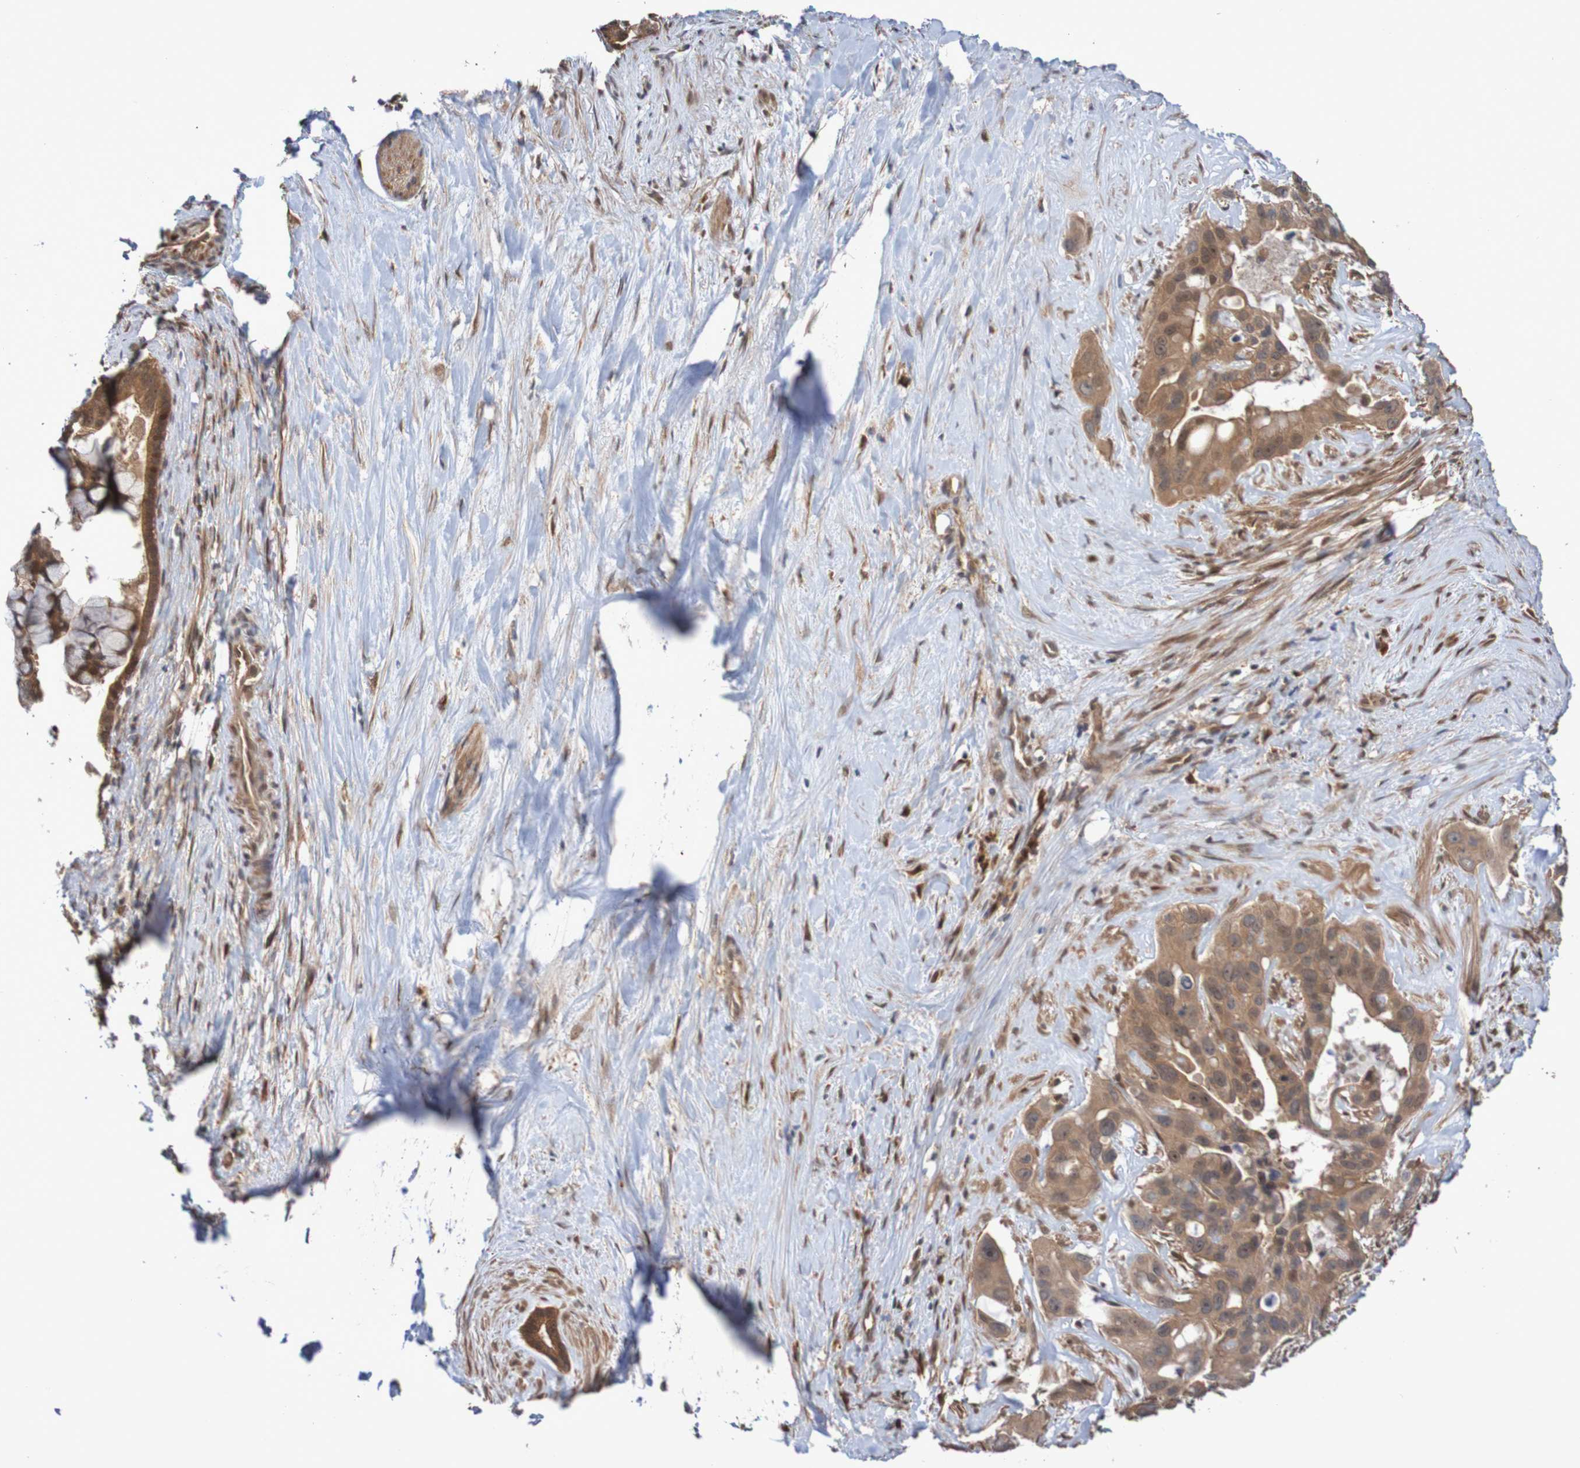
{"staining": {"intensity": "moderate", "quantity": ">75%", "location": "cytoplasmic/membranous"}, "tissue": "liver cancer", "cell_type": "Tumor cells", "image_type": "cancer", "snomed": [{"axis": "morphology", "description": "Cholangiocarcinoma"}, {"axis": "topography", "description": "Liver"}], "caption": "IHC photomicrograph of human cholangiocarcinoma (liver) stained for a protein (brown), which reveals medium levels of moderate cytoplasmic/membranous staining in about >75% of tumor cells.", "gene": "PHPT1", "patient": {"sex": "female", "age": 65}}